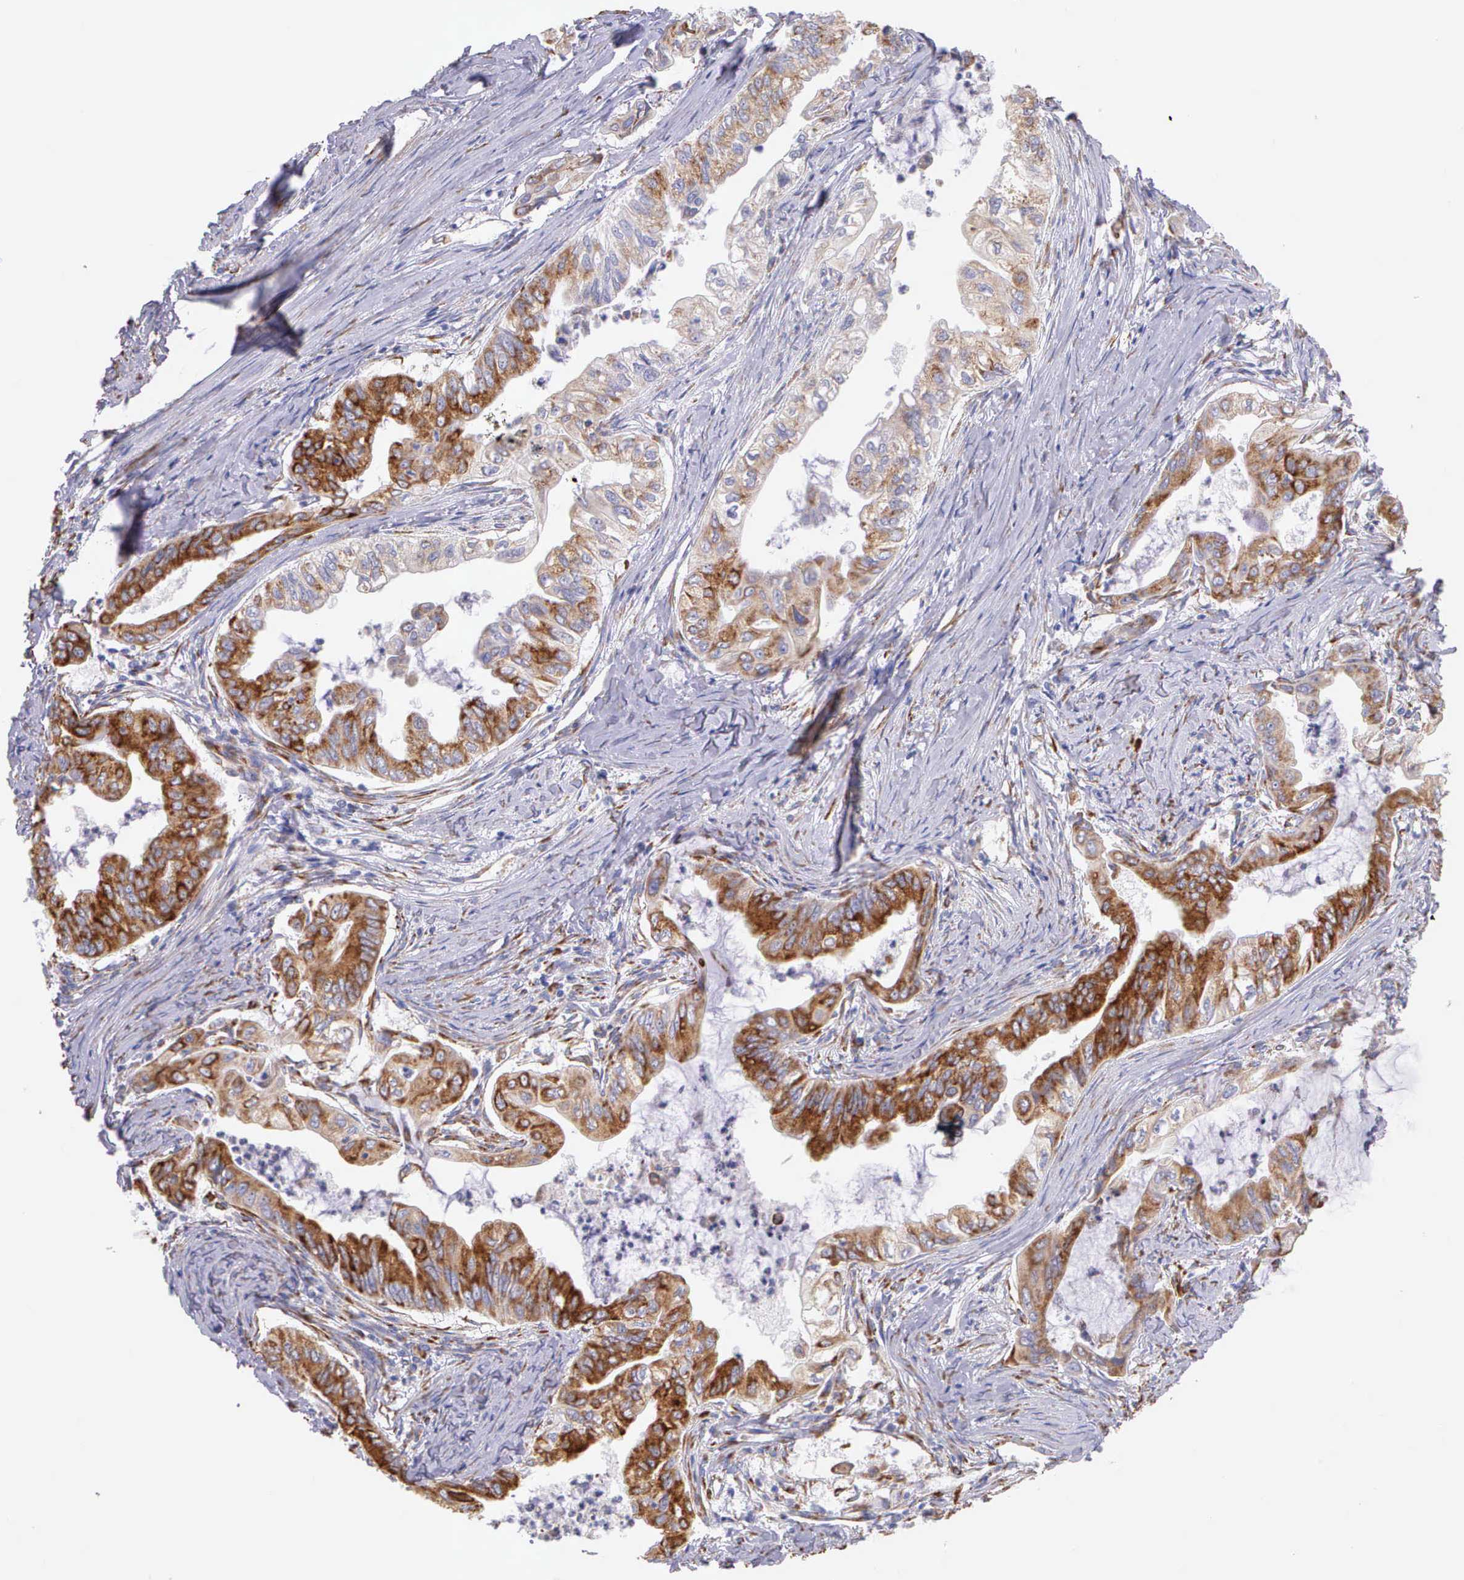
{"staining": {"intensity": "moderate", "quantity": "25%-75%", "location": "cytoplasmic/membranous"}, "tissue": "stomach cancer", "cell_type": "Tumor cells", "image_type": "cancer", "snomed": [{"axis": "morphology", "description": "Adenocarcinoma, NOS"}, {"axis": "topography", "description": "Stomach, upper"}], "caption": "High-magnification brightfield microscopy of stomach cancer stained with DAB (3,3'-diaminobenzidine) (brown) and counterstained with hematoxylin (blue). tumor cells exhibit moderate cytoplasmic/membranous expression is appreciated in about25%-75% of cells.", "gene": "CKAP4", "patient": {"sex": "male", "age": 80}}